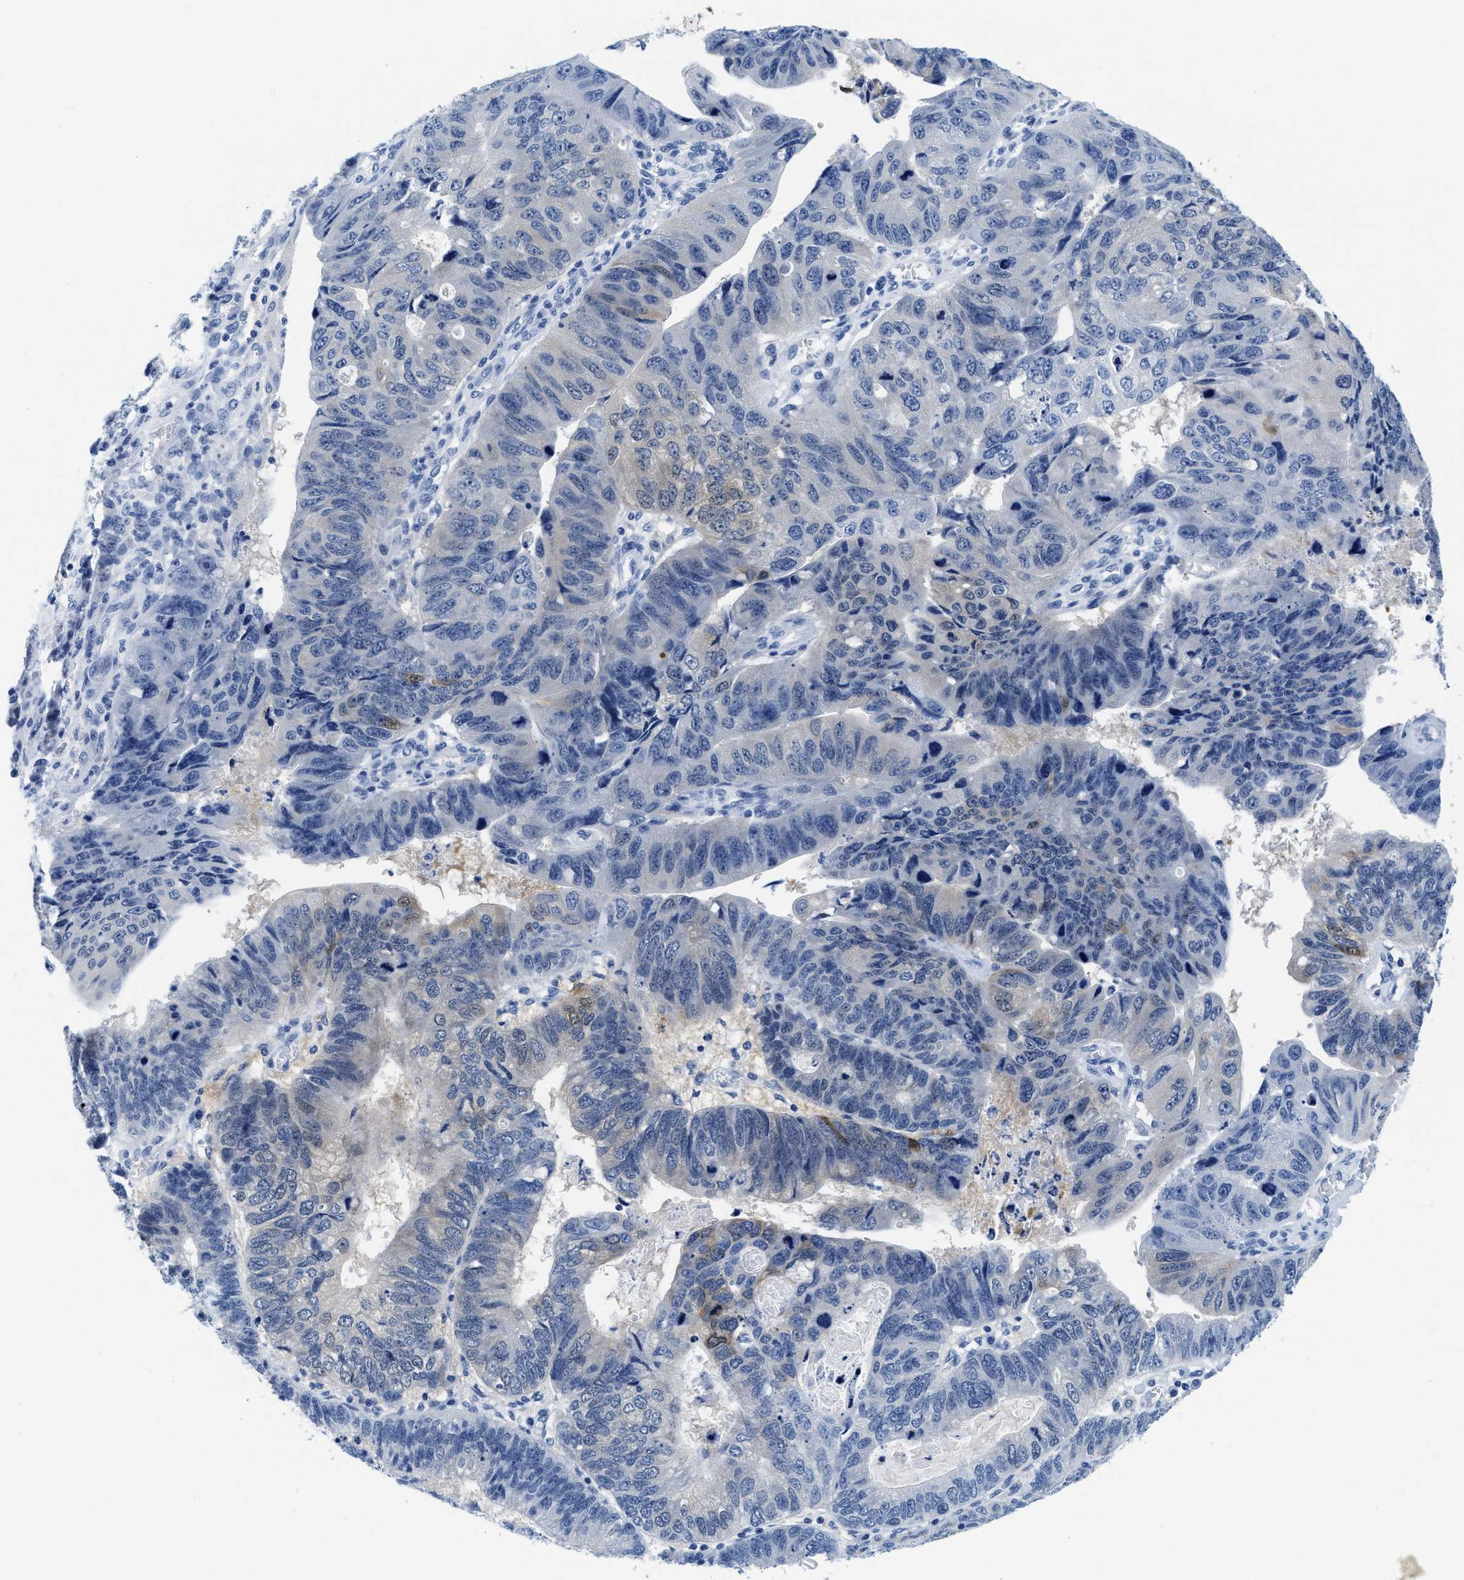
{"staining": {"intensity": "weak", "quantity": "<25%", "location": "cytoplasmic/membranous"}, "tissue": "stomach cancer", "cell_type": "Tumor cells", "image_type": "cancer", "snomed": [{"axis": "morphology", "description": "Adenocarcinoma, NOS"}, {"axis": "topography", "description": "Stomach"}], "caption": "A high-resolution image shows immunohistochemistry (IHC) staining of adenocarcinoma (stomach), which exhibits no significant positivity in tumor cells.", "gene": "TTC3", "patient": {"sex": "male", "age": 59}}